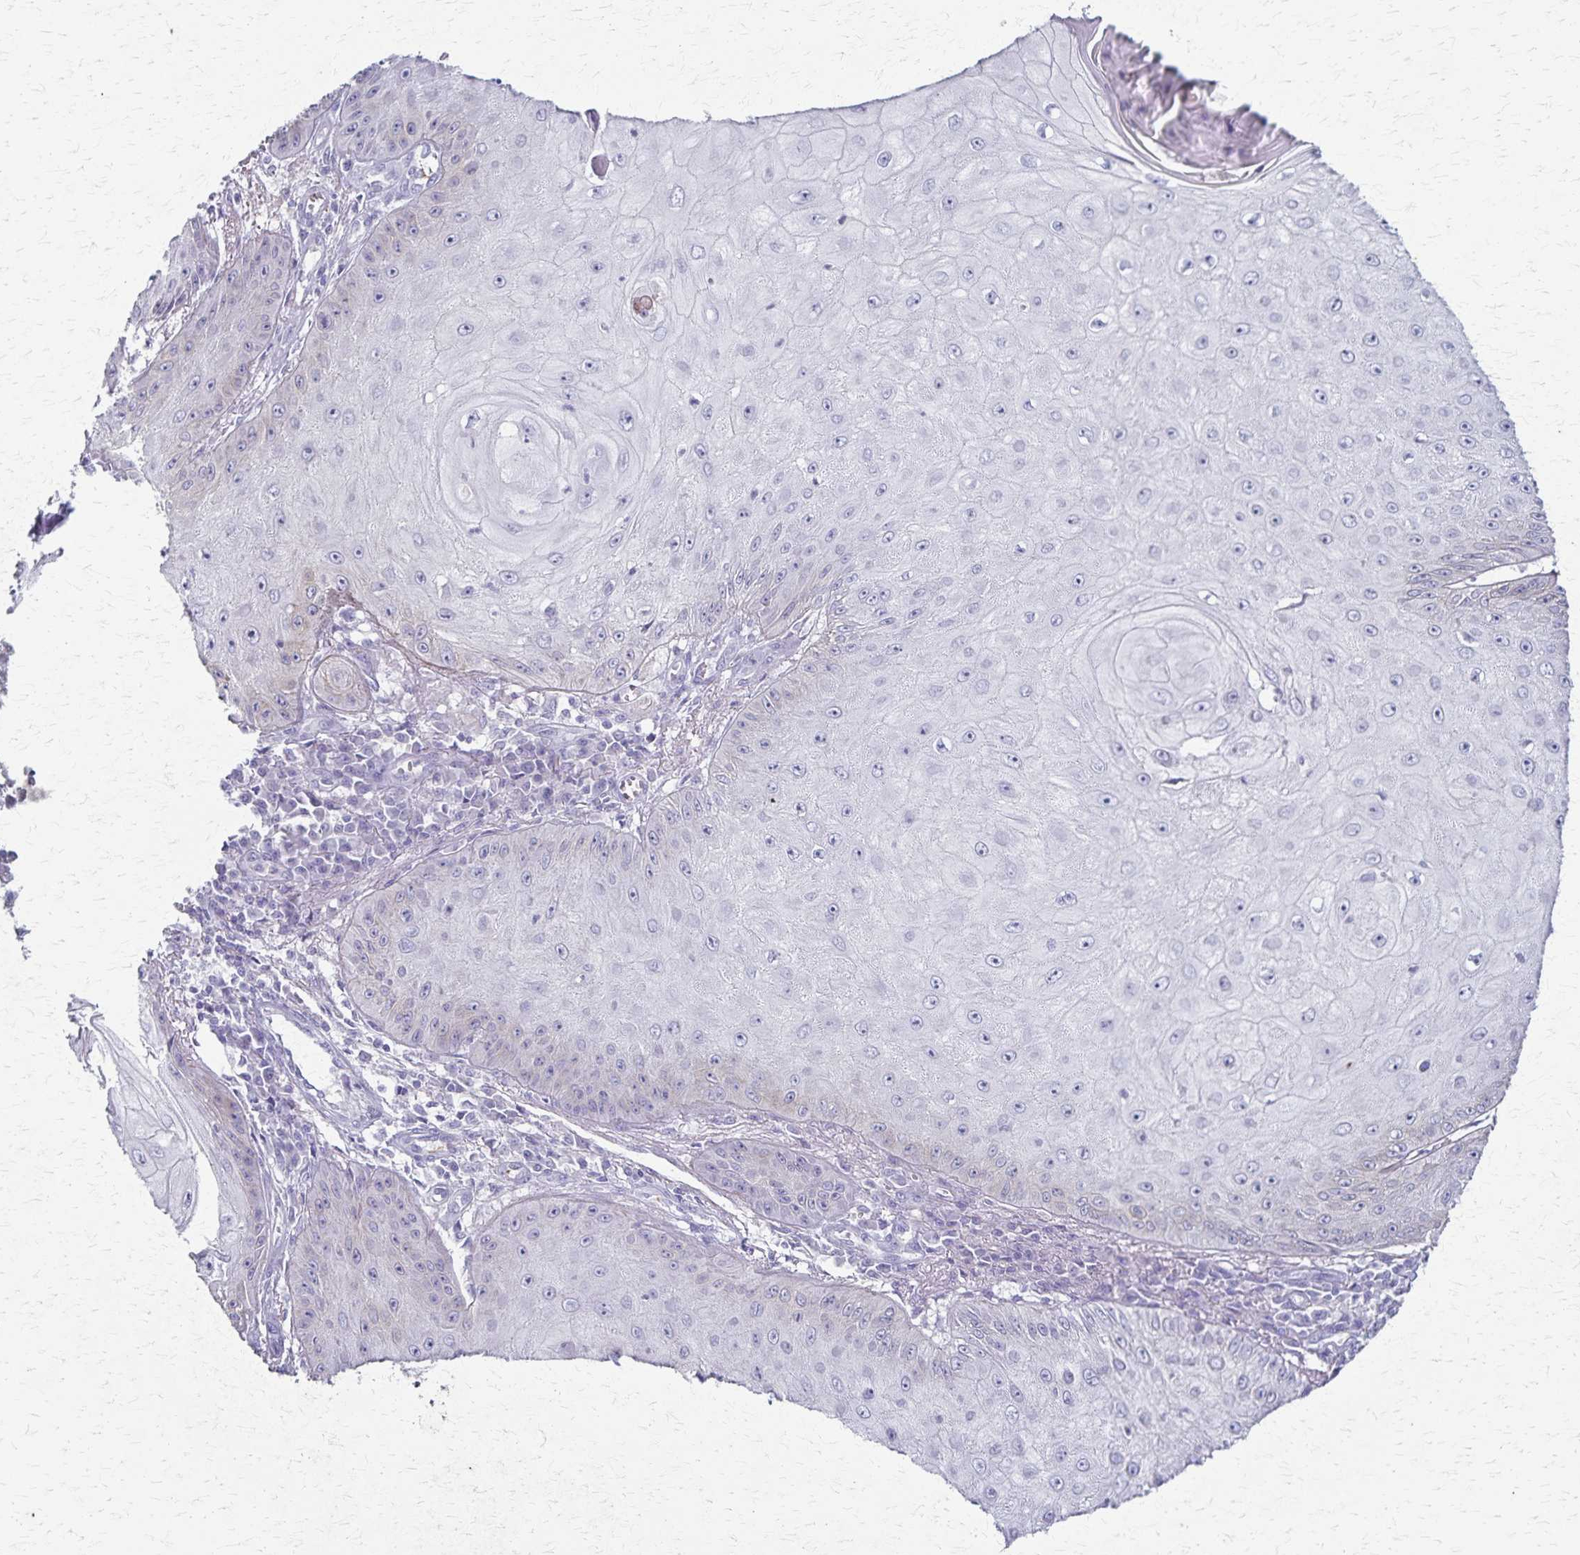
{"staining": {"intensity": "negative", "quantity": "none", "location": "none"}, "tissue": "skin cancer", "cell_type": "Tumor cells", "image_type": "cancer", "snomed": [{"axis": "morphology", "description": "Squamous cell carcinoma, NOS"}, {"axis": "topography", "description": "Skin"}], "caption": "Micrograph shows no significant protein positivity in tumor cells of squamous cell carcinoma (skin).", "gene": "RASL10B", "patient": {"sex": "male", "age": 70}}